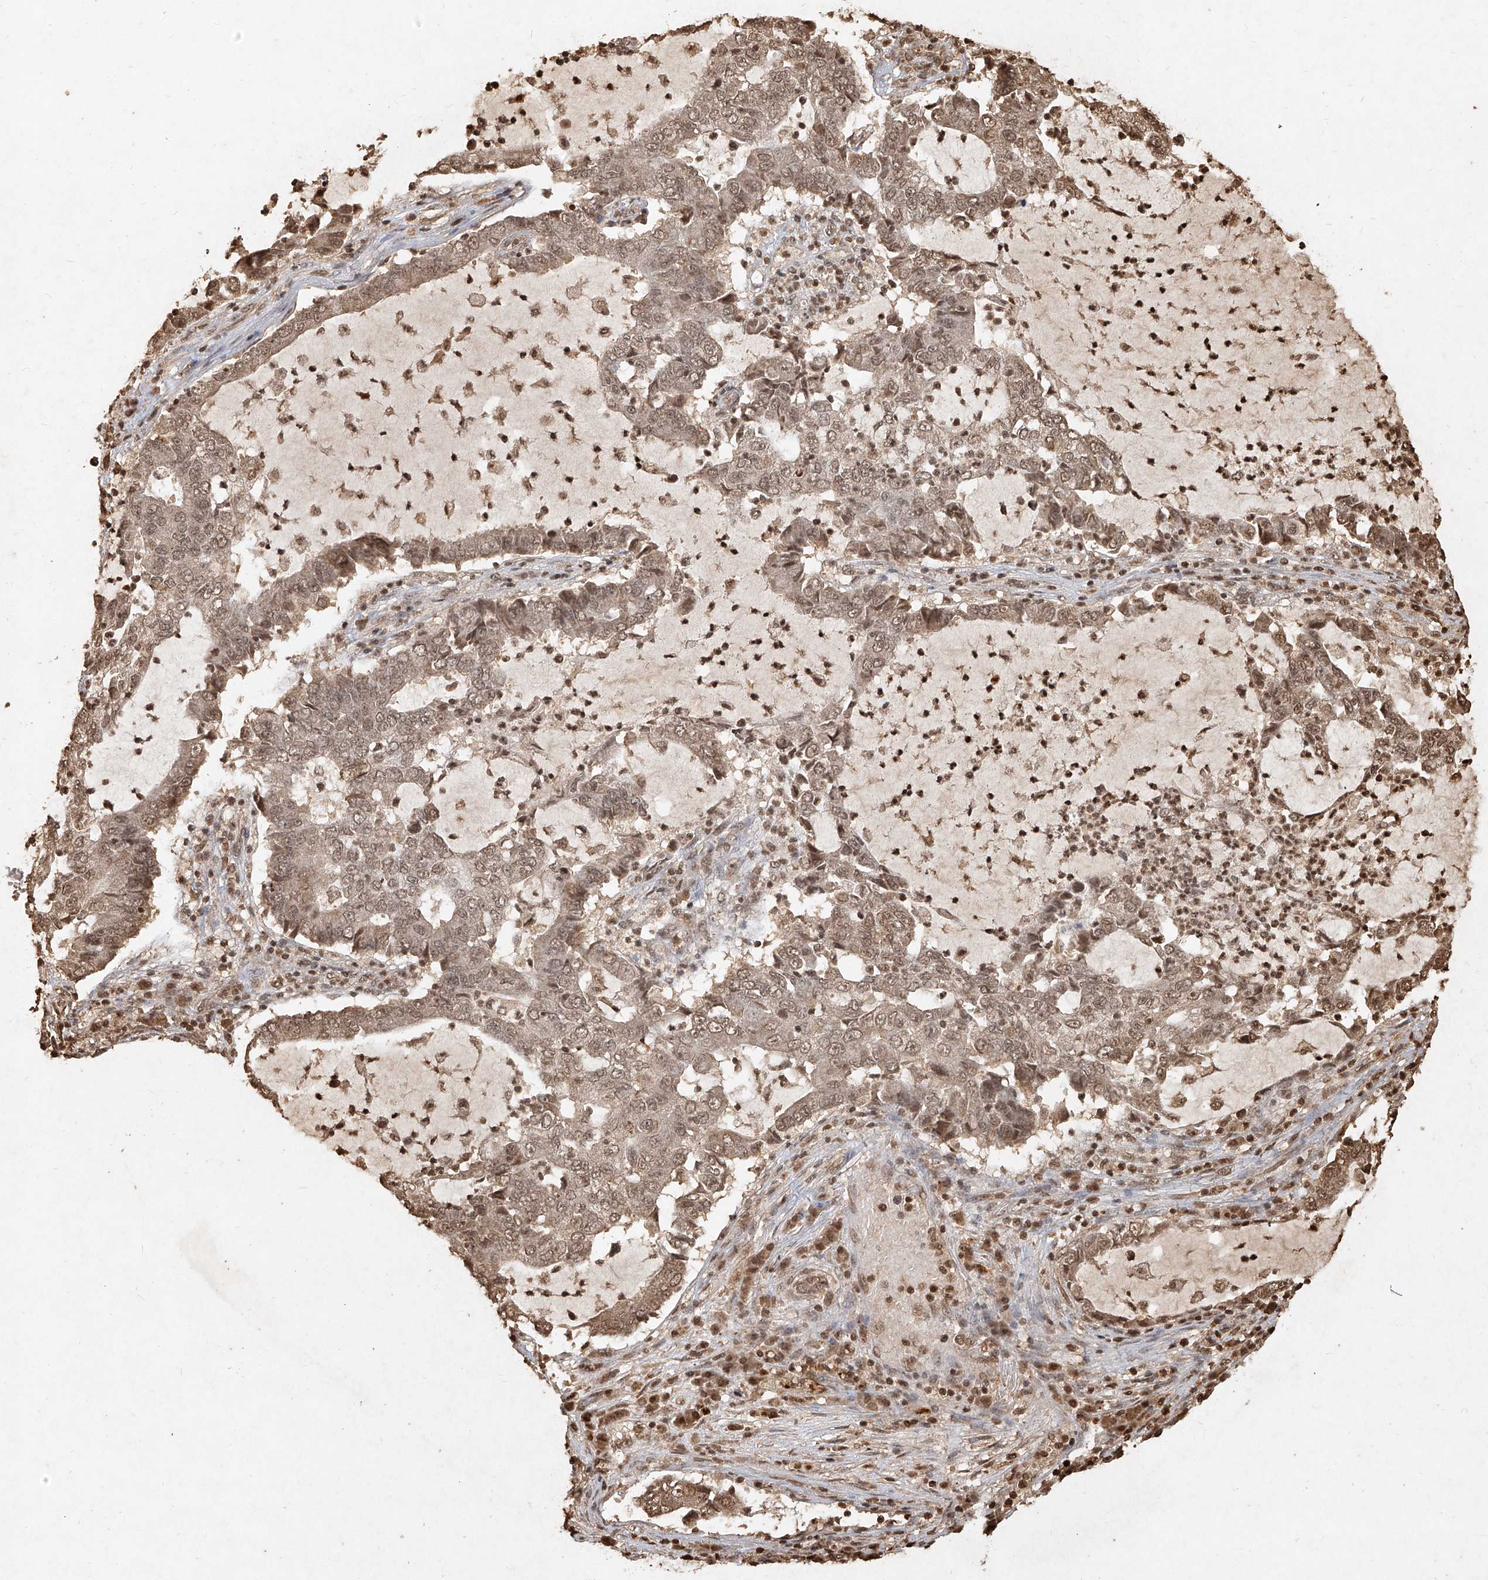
{"staining": {"intensity": "weak", "quantity": ">75%", "location": "cytoplasmic/membranous,nuclear"}, "tissue": "lung cancer", "cell_type": "Tumor cells", "image_type": "cancer", "snomed": [{"axis": "morphology", "description": "Adenocarcinoma, NOS"}, {"axis": "topography", "description": "Lung"}], "caption": "Immunohistochemistry image of human adenocarcinoma (lung) stained for a protein (brown), which displays low levels of weak cytoplasmic/membranous and nuclear staining in about >75% of tumor cells.", "gene": "UBE2K", "patient": {"sex": "female", "age": 51}}